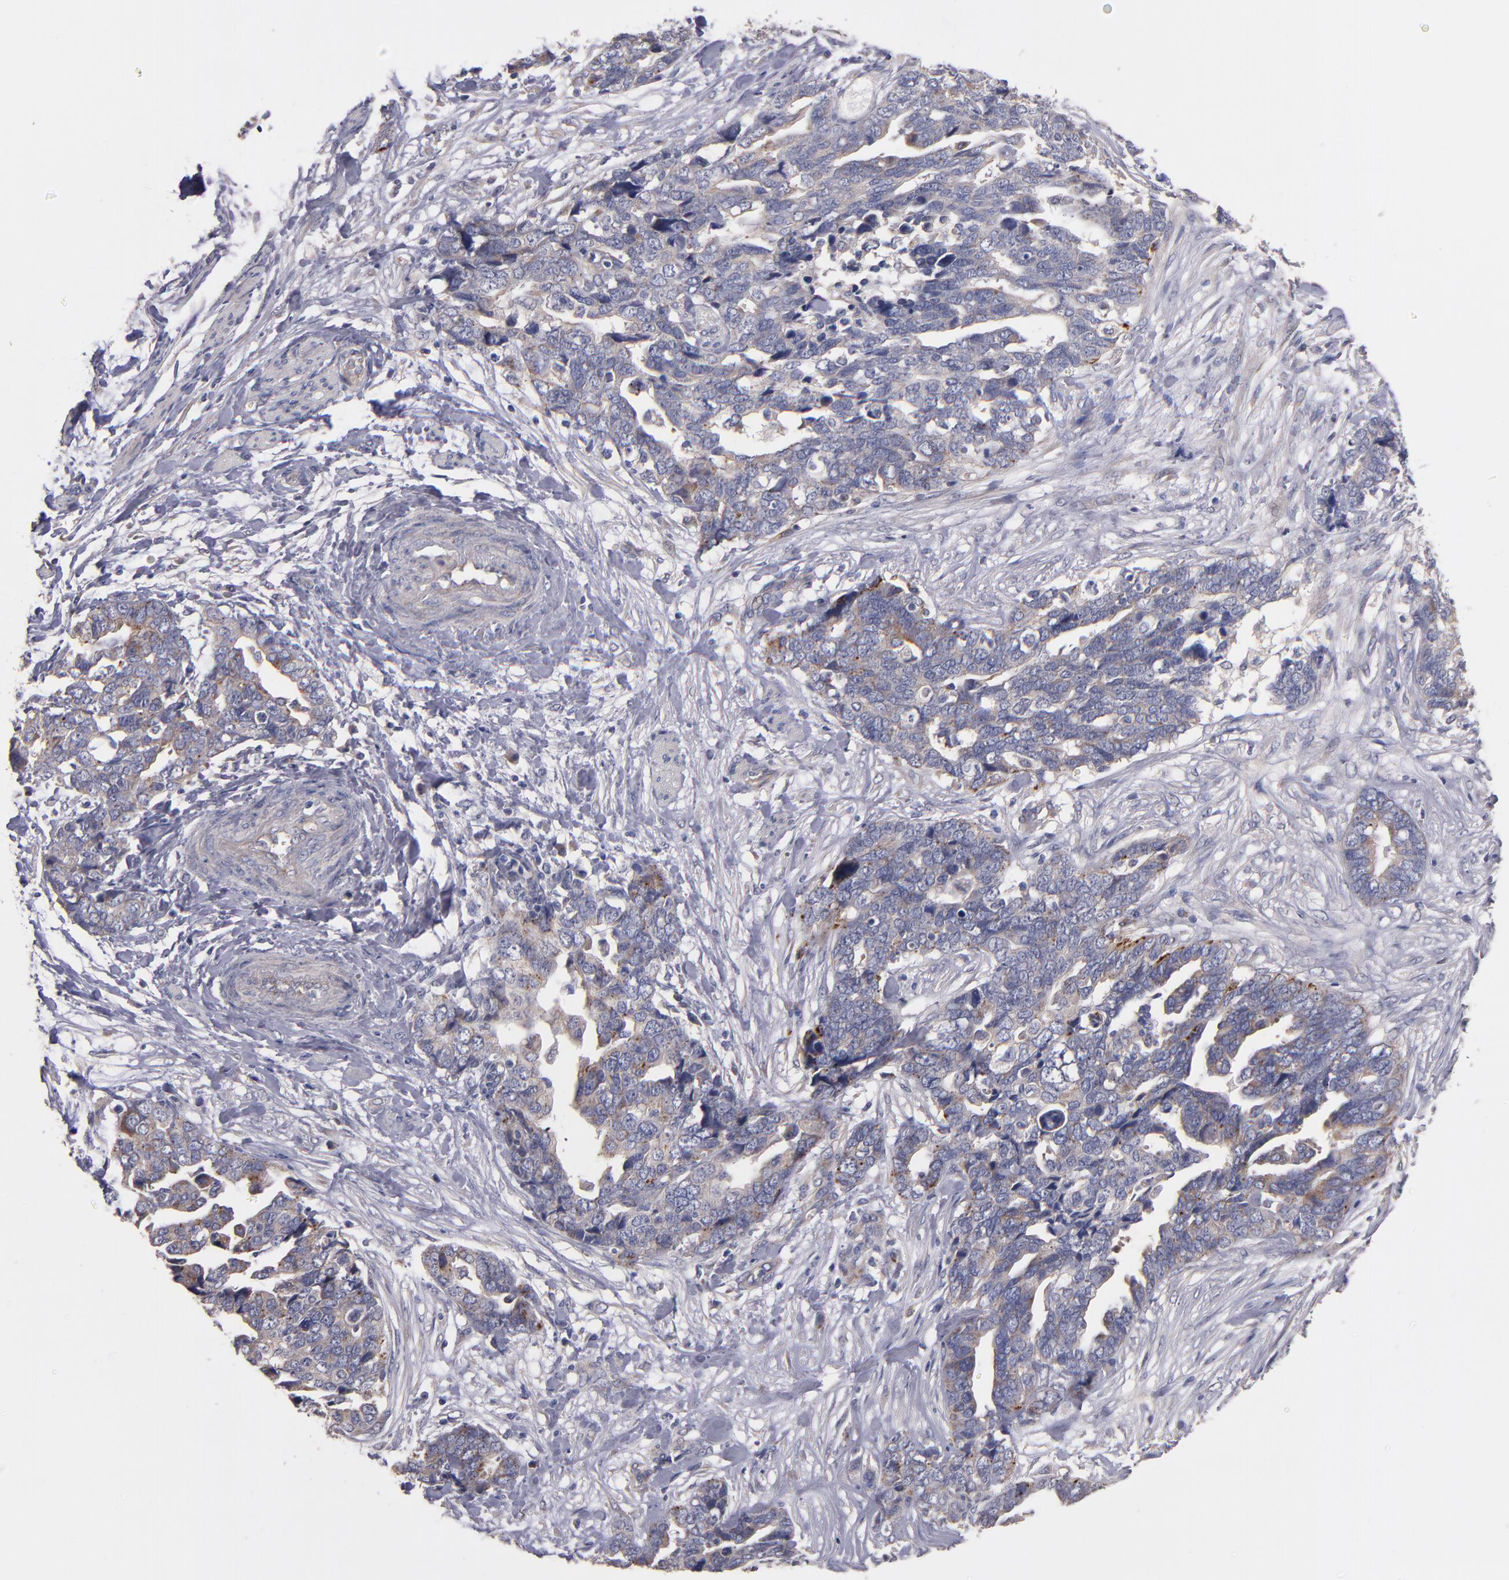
{"staining": {"intensity": "weak", "quantity": "25%-75%", "location": "cytoplasmic/membranous"}, "tissue": "ovarian cancer", "cell_type": "Tumor cells", "image_type": "cancer", "snomed": [{"axis": "morphology", "description": "Normal tissue, NOS"}, {"axis": "morphology", "description": "Cystadenocarcinoma, serous, NOS"}, {"axis": "topography", "description": "Fallopian tube"}, {"axis": "topography", "description": "Ovary"}], "caption": "Protein expression analysis of human serous cystadenocarcinoma (ovarian) reveals weak cytoplasmic/membranous expression in approximately 25%-75% of tumor cells.", "gene": "MAGEE1", "patient": {"sex": "female", "age": 56}}